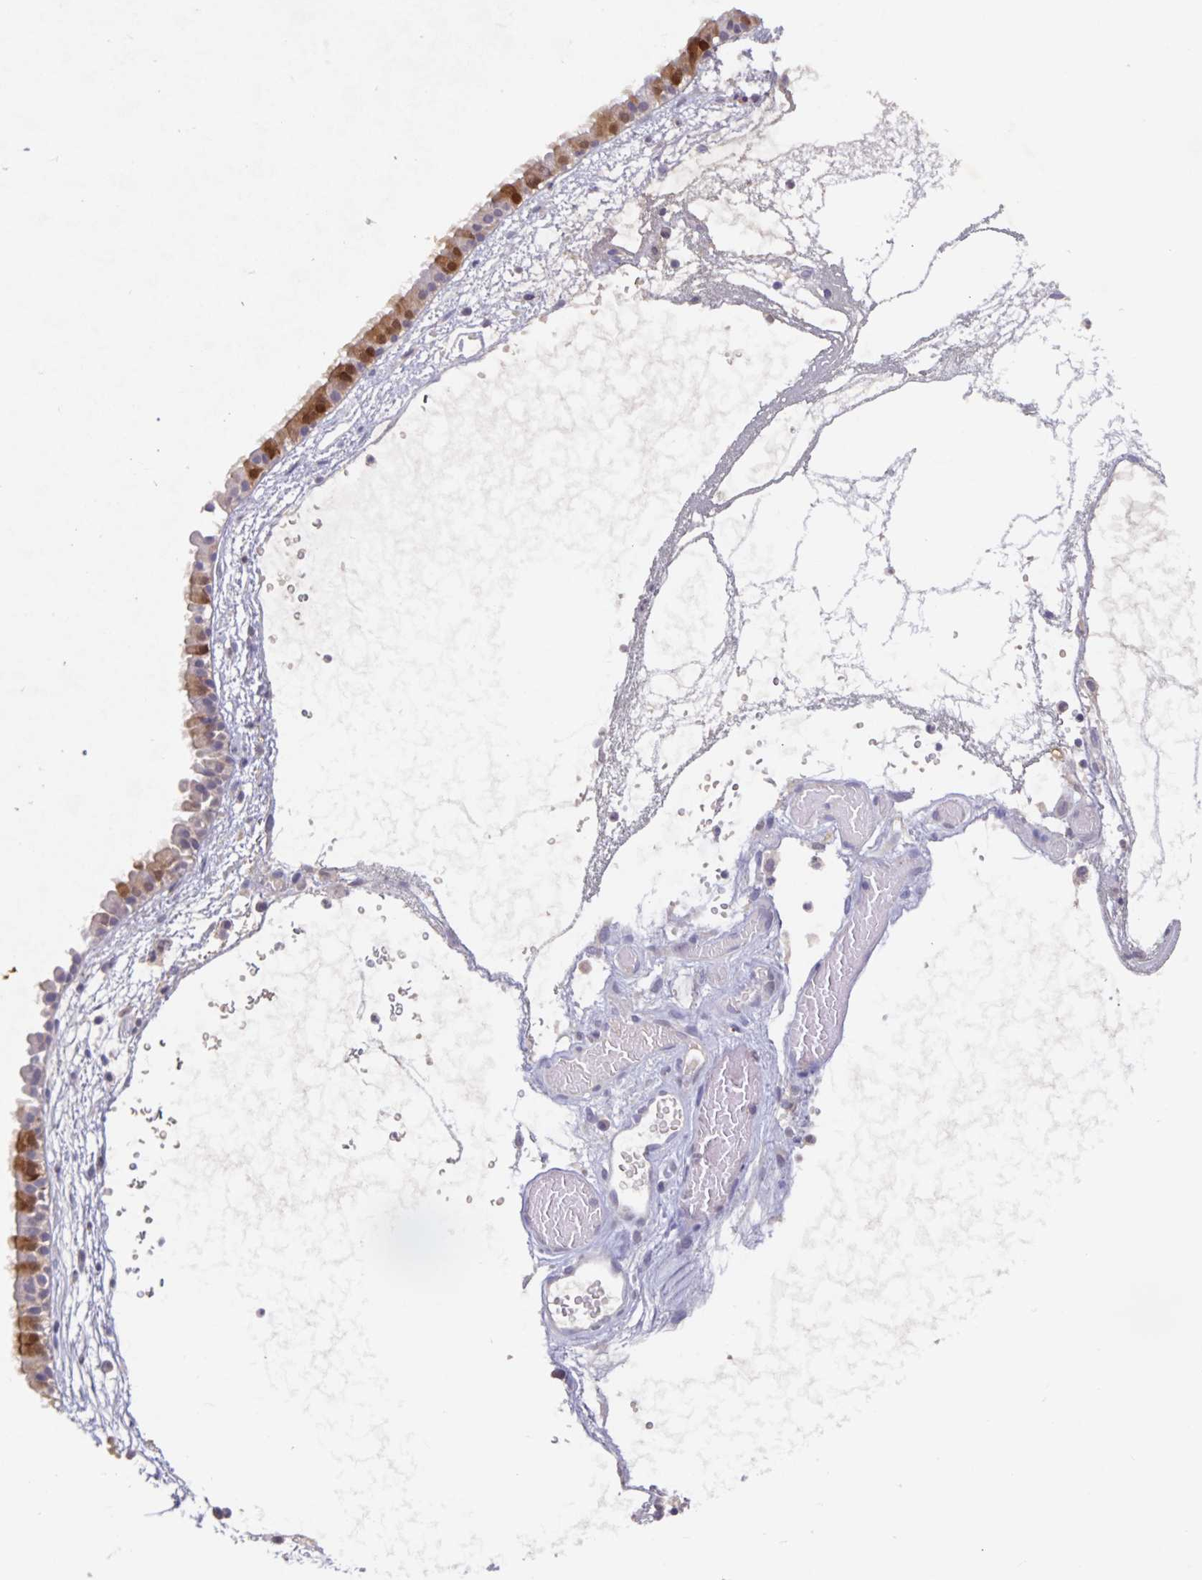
{"staining": {"intensity": "moderate", "quantity": "25%-75%", "location": "cytoplasmic/membranous"}, "tissue": "nasopharynx", "cell_type": "Respiratory epithelial cells", "image_type": "normal", "snomed": [{"axis": "morphology", "description": "Normal tissue, NOS"}, {"axis": "topography", "description": "Nasopharynx"}], "caption": "Immunohistochemical staining of normal human nasopharynx displays medium levels of moderate cytoplasmic/membranous expression in approximately 25%-75% of respiratory epithelial cells. Immunohistochemistry (ihc) stains the protein in brown and the nuclei are stained blue.", "gene": "HEPN1", "patient": {"sex": "male", "age": 24}}